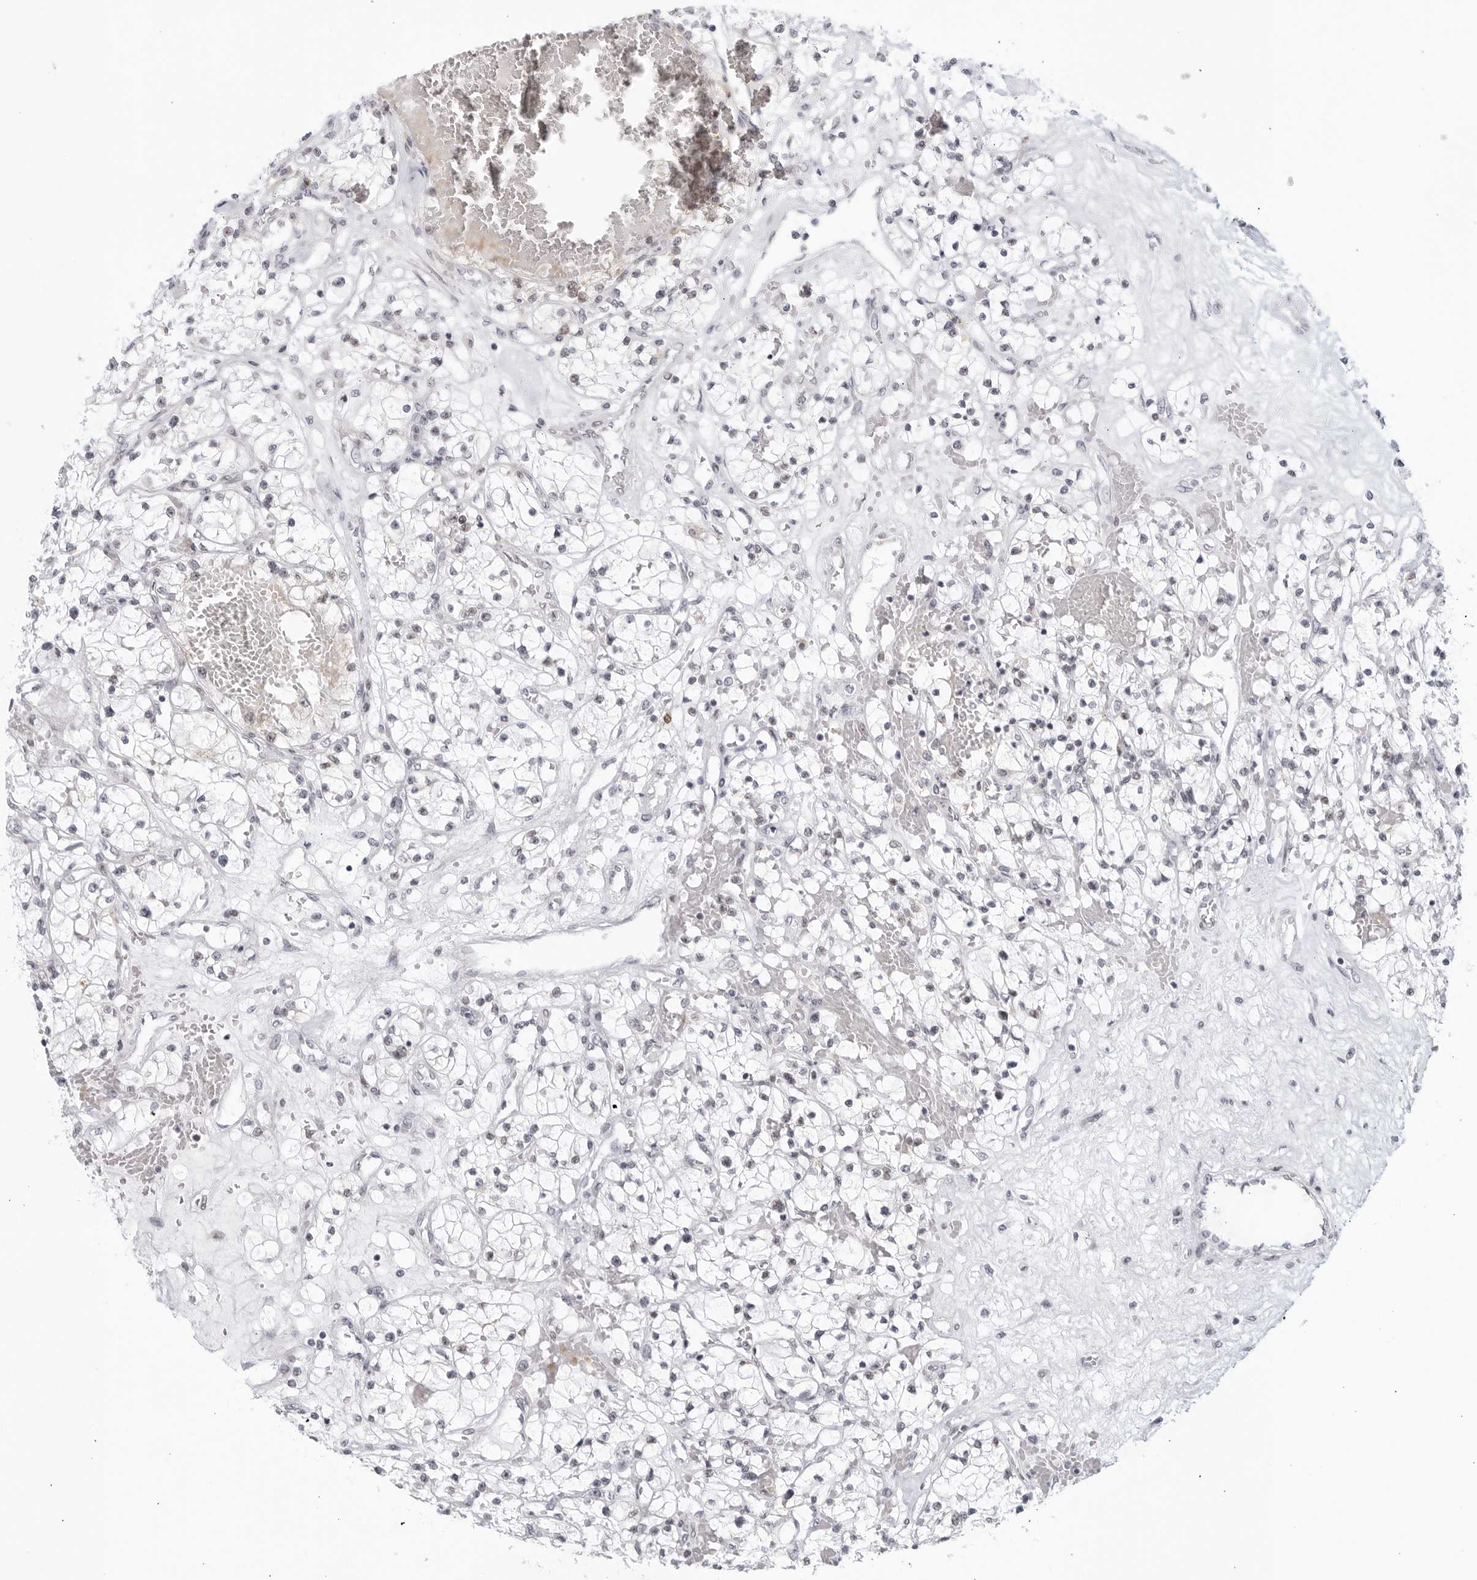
{"staining": {"intensity": "negative", "quantity": "none", "location": "none"}, "tissue": "renal cancer", "cell_type": "Tumor cells", "image_type": "cancer", "snomed": [{"axis": "morphology", "description": "Normal tissue, NOS"}, {"axis": "morphology", "description": "Adenocarcinoma, NOS"}, {"axis": "topography", "description": "Kidney"}], "caption": "High magnification brightfield microscopy of renal cancer stained with DAB (3,3'-diaminobenzidine) (brown) and counterstained with hematoxylin (blue): tumor cells show no significant expression. The staining was performed using DAB (3,3'-diaminobenzidine) to visualize the protein expression in brown, while the nuclei were stained in blue with hematoxylin (Magnification: 20x).", "gene": "WDTC1", "patient": {"sex": "male", "age": 68}}